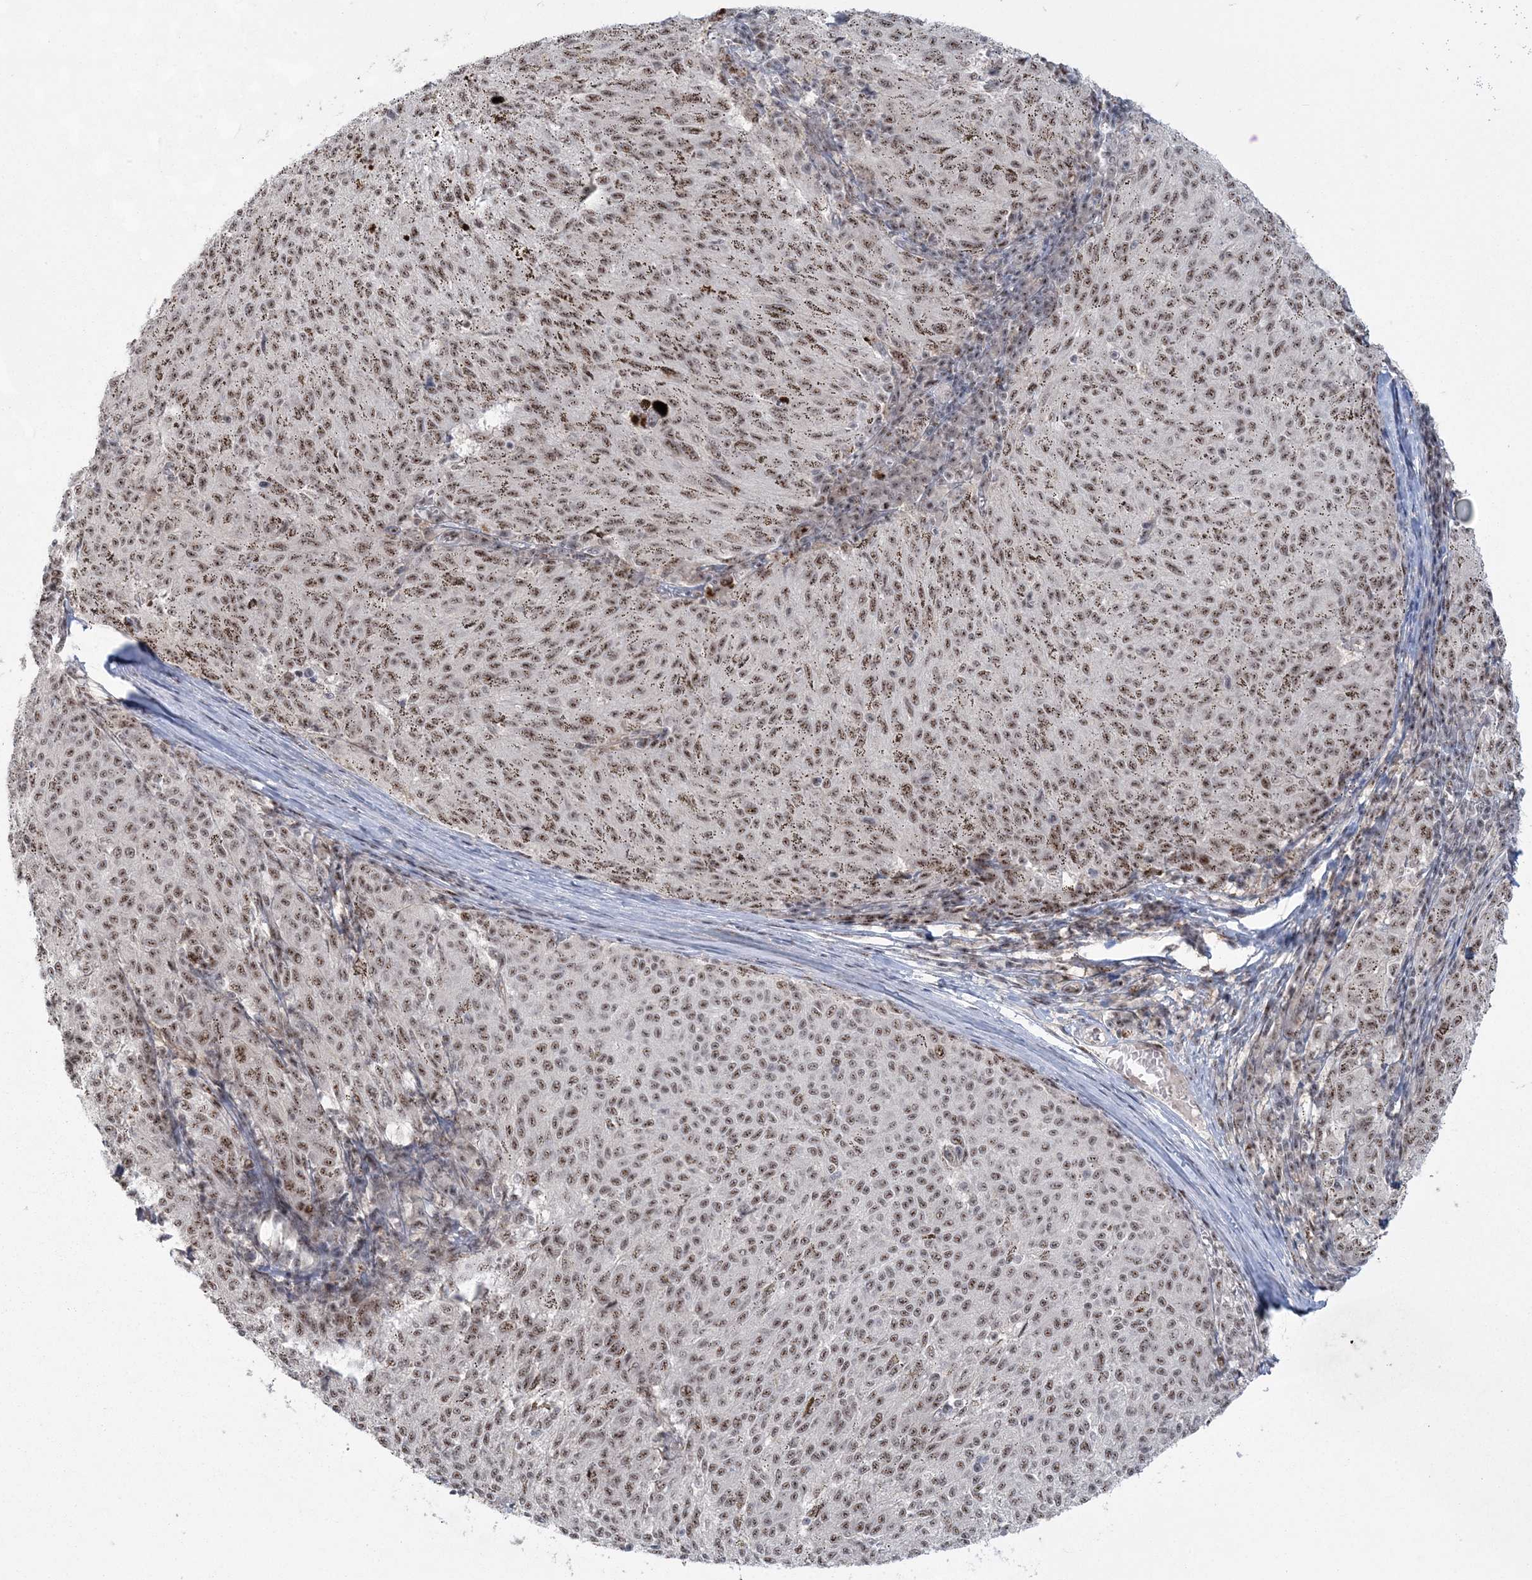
{"staining": {"intensity": "moderate", "quantity": ">75%", "location": "nuclear"}, "tissue": "melanoma", "cell_type": "Tumor cells", "image_type": "cancer", "snomed": [{"axis": "morphology", "description": "Malignant melanoma, NOS"}, {"axis": "topography", "description": "Skin"}], "caption": "Melanoma tissue shows moderate nuclear expression in approximately >75% of tumor cells (brown staining indicates protein expression, while blue staining denotes nuclei).", "gene": "KDM6B", "patient": {"sex": "female", "age": 72}}